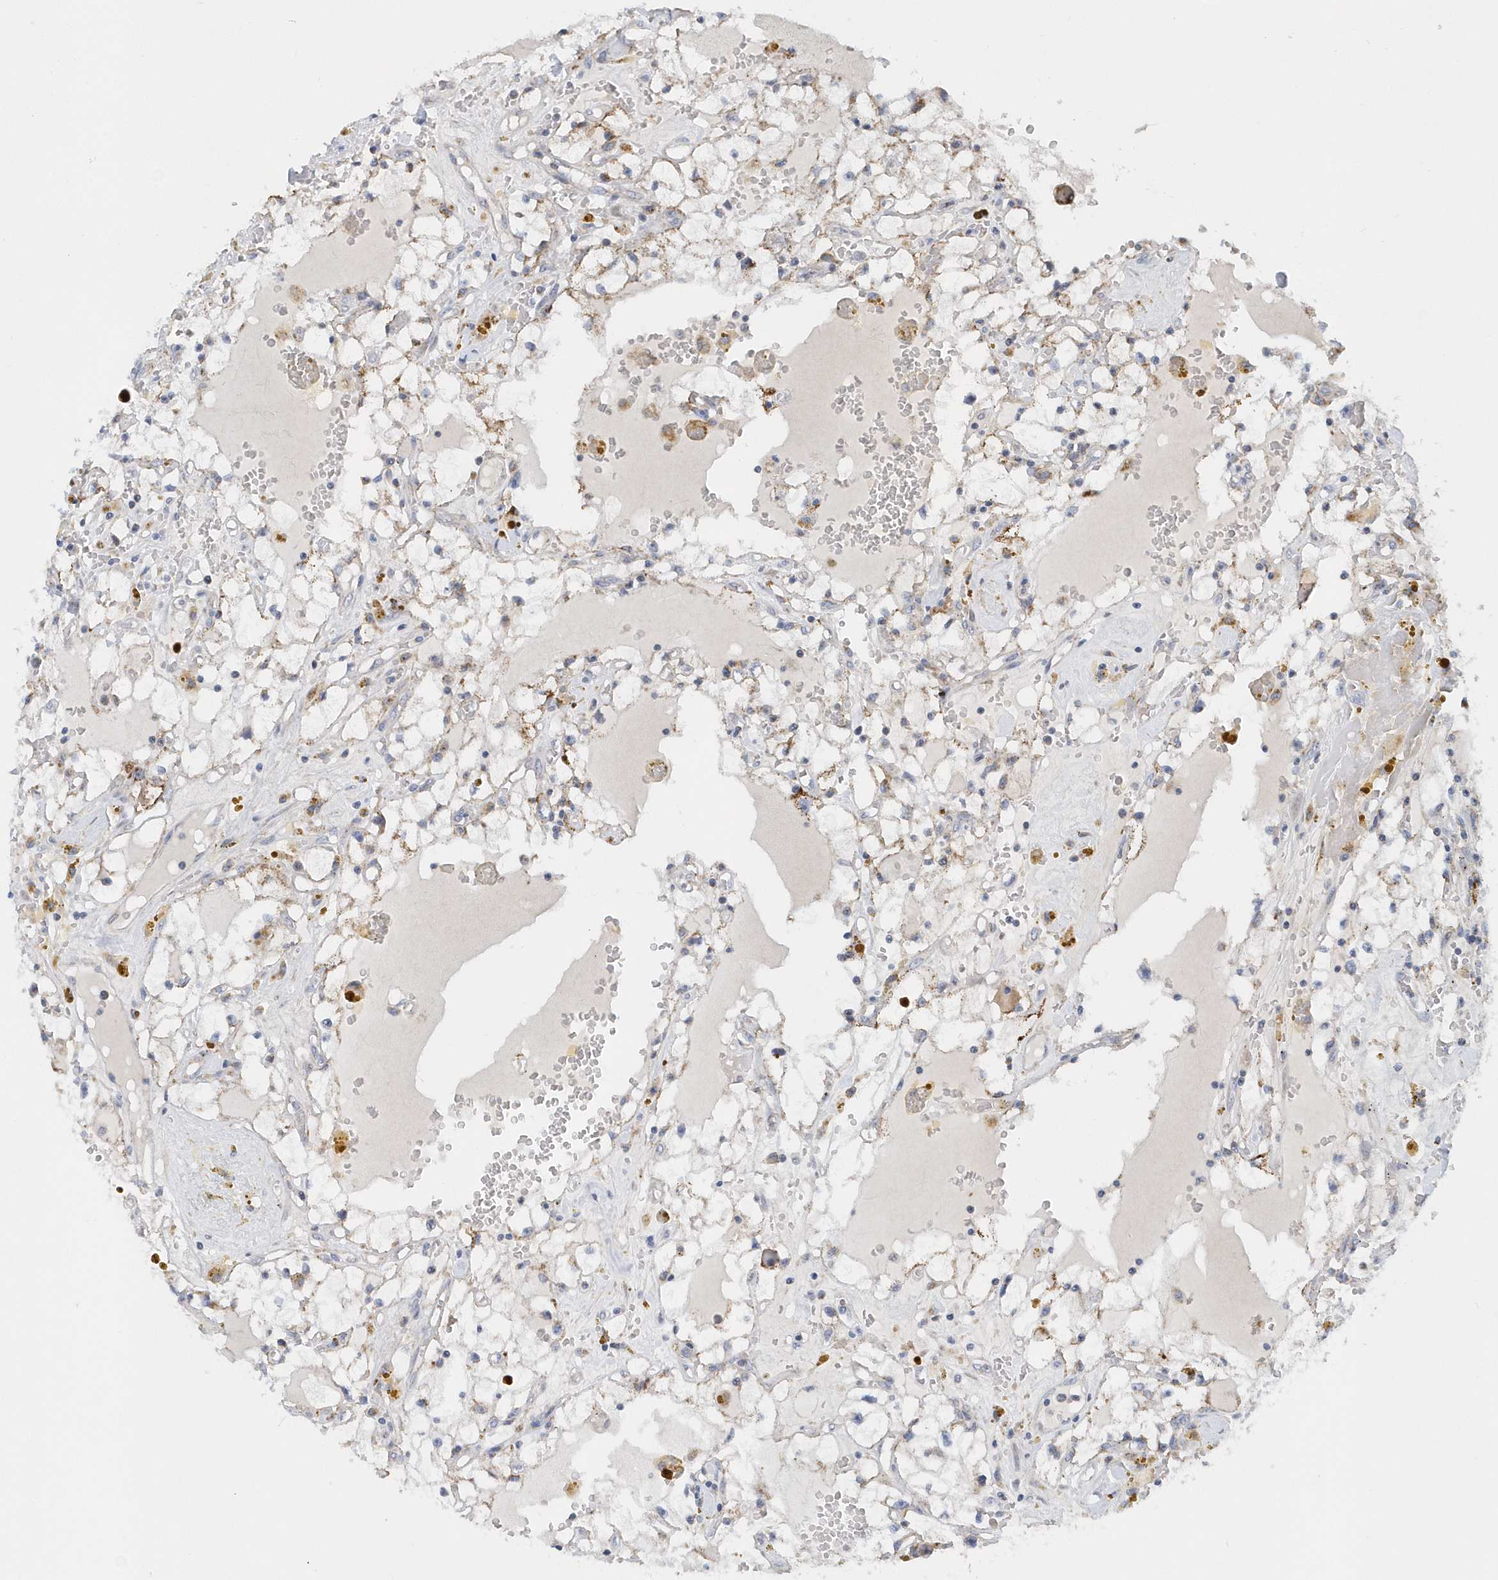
{"staining": {"intensity": "weak", "quantity": "<25%", "location": "cytoplasmic/membranous"}, "tissue": "renal cancer", "cell_type": "Tumor cells", "image_type": "cancer", "snomed": [{"axis": "morphology", "description": "Adenocarcinoma, NOS"}, {"axis": "topography", "description": "Kidney"}], "caption": "Image shows no protein staining in tumor cells of adenocarcinoma (renal) tissue. Brightfield microscopy of immunohistochemistry (IHC) stained with DAB (brown) and hematoxylin (blue), captured at high magnification.", "gene": "VWA5B2", "patient": {"sex": "male", "age": 56}}